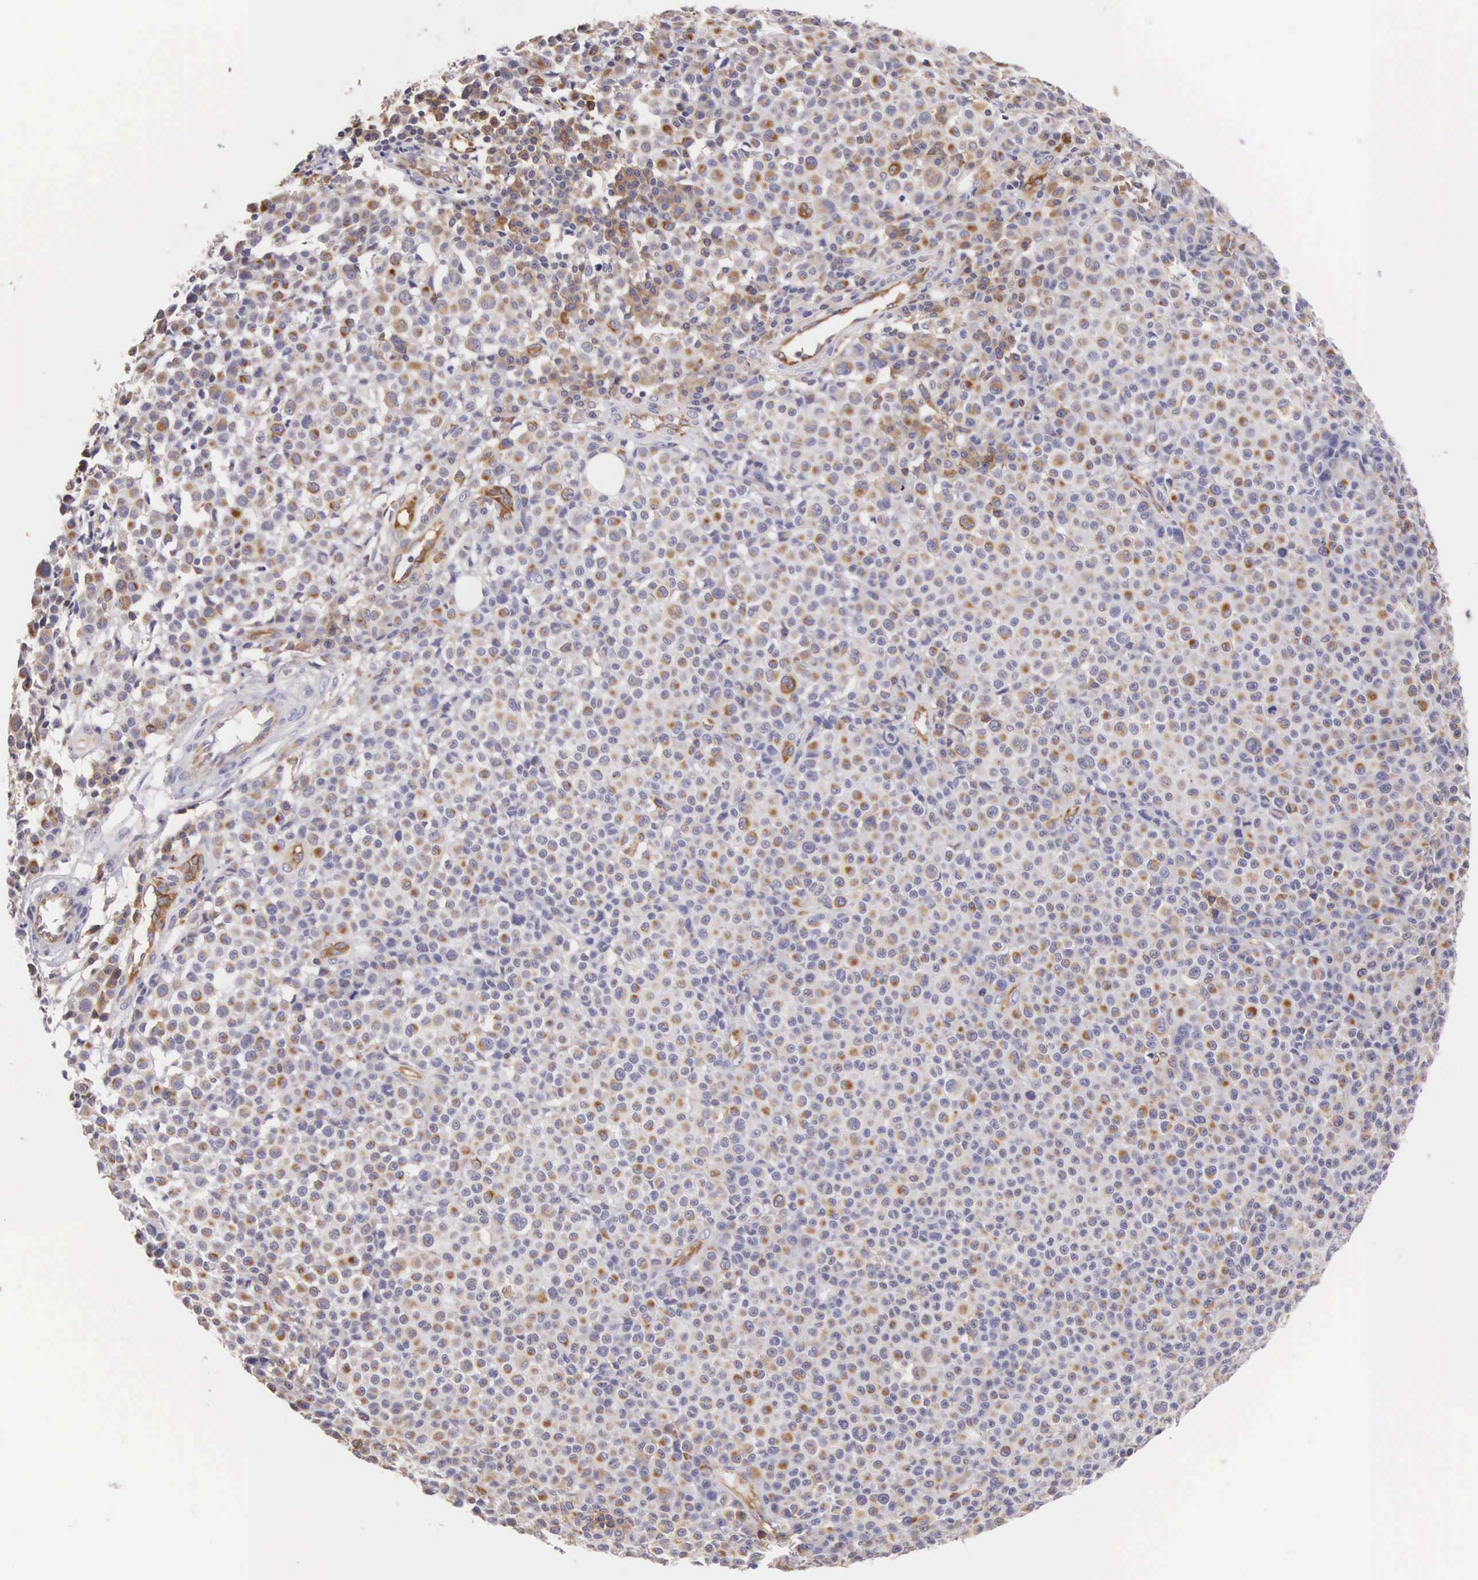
{"staining": {"intensity": "weak", "quantity": "25%-75%", "location": "cytoplasmic/membranous"}, "tissue": "melanoma", "cell_type": "Tumor cells", "image_type": "cancer", "snomed": [{"axis": "morphology", "description": "Malignant melanoma, Metastatic site"}, {"axis": "topography", "description": "Skin"}], "caption": "Immunohistochemistry (IHC) of human malignant melanoma (metastatic site) demonstrates low levels of weak cytoplasmic/membranous positivity in about 25%-75% of tumor cells.", "gene": "OSBPL3", "patient": {"sex": "male", "age": 32}}